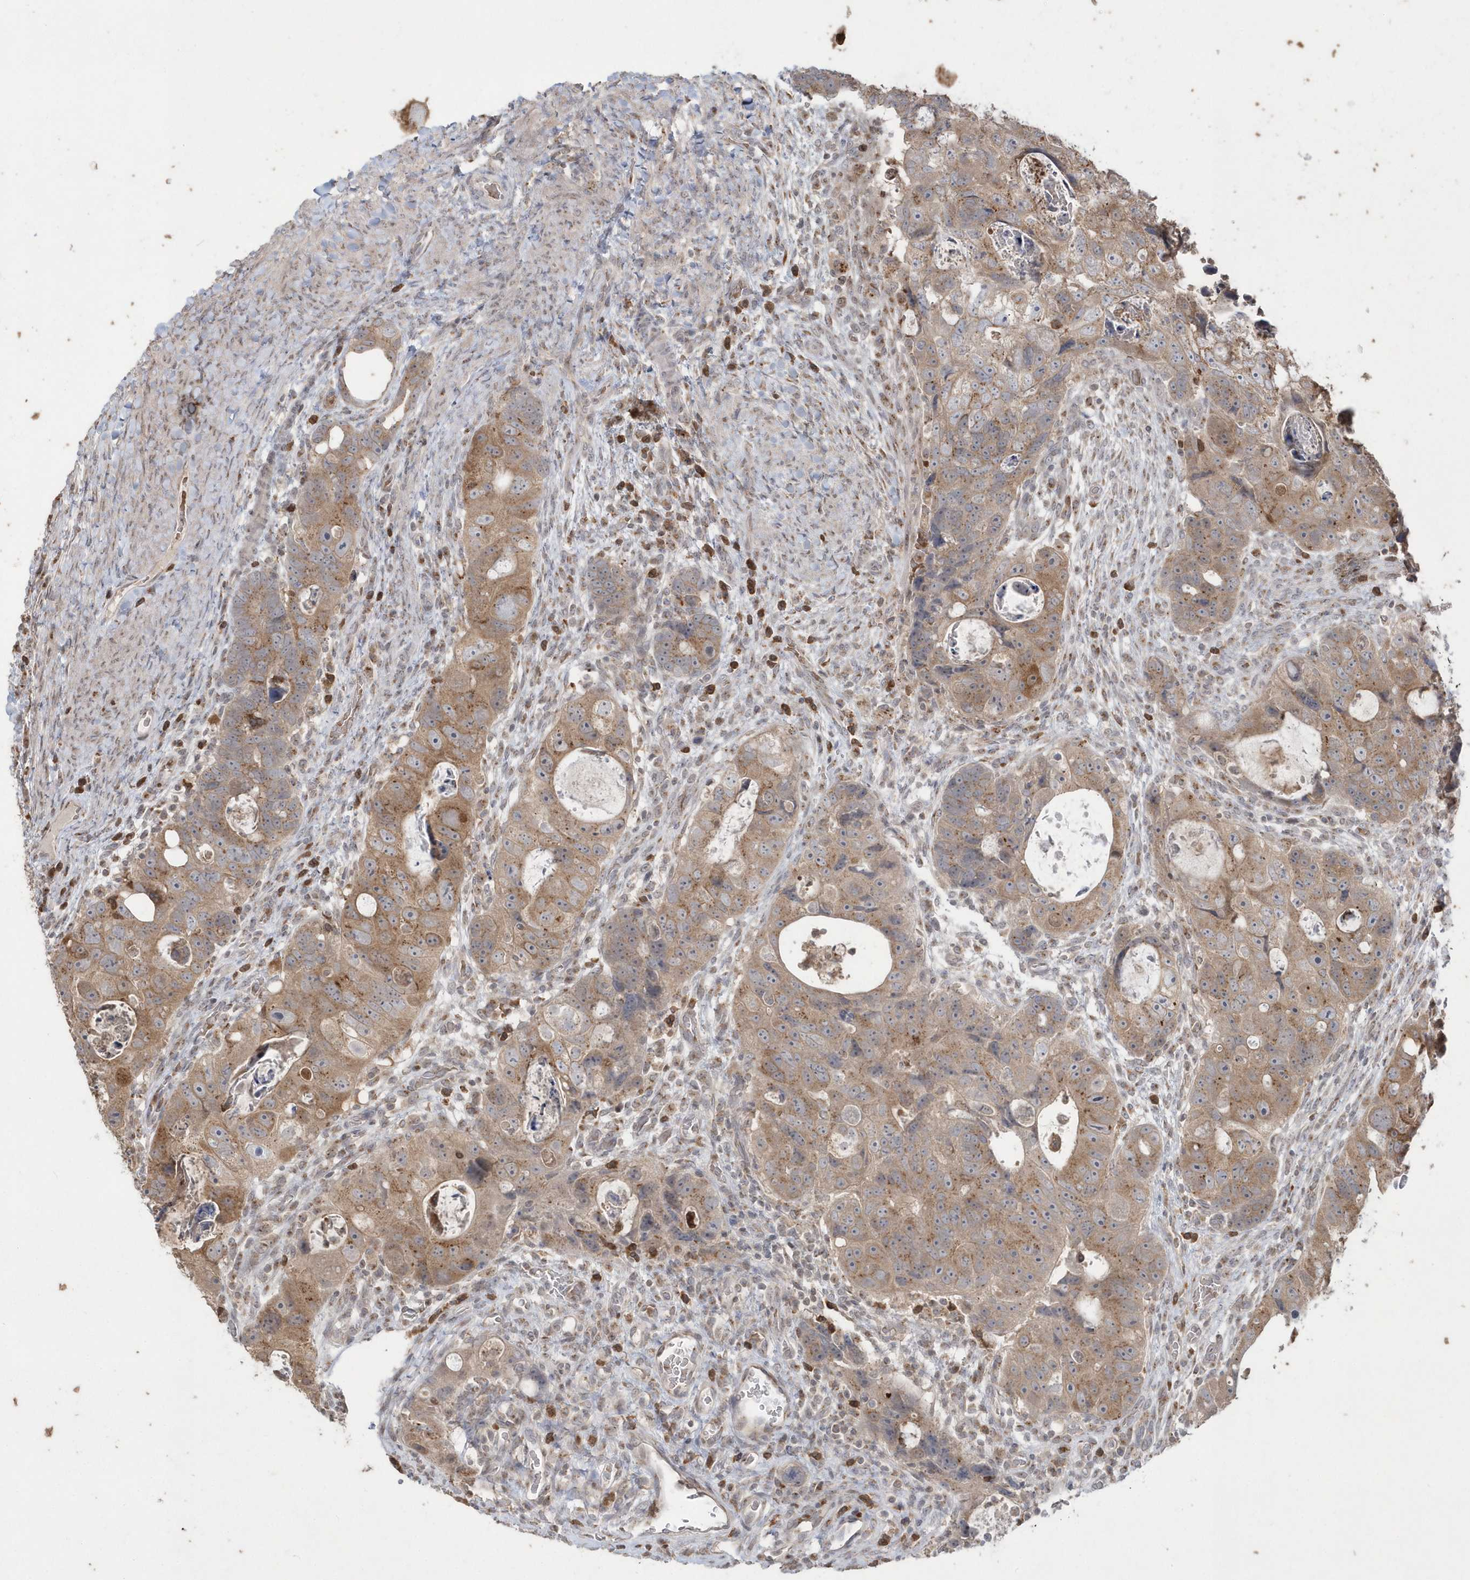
{"staining": {"intensity": "moderate", "quantity": ">75%", "location": "cytoplasmic/membranous"}, "tissue": "colorectal cancer", "cell_type": "Tumor cells", "image_type": "cancer", "snomed": [{"axis": "morphology", "description": "Adenocarcinoma, NOS"}, {"axis": "topography", "description": "Rectum"}], "caption": "Immunohistochemical staining of human adenocarcinoma (colorectal) reveals medium levels of moderate cytoplasmic/membranous protein positivity in approximately >75% of tumor cells. (DAB (3,3'-diaminobenzidine) IHC, brown staining for protein, blue staining for nuclei).", "gene": "GEMIN6", "patient": {"sex": "male", "age": 59}}